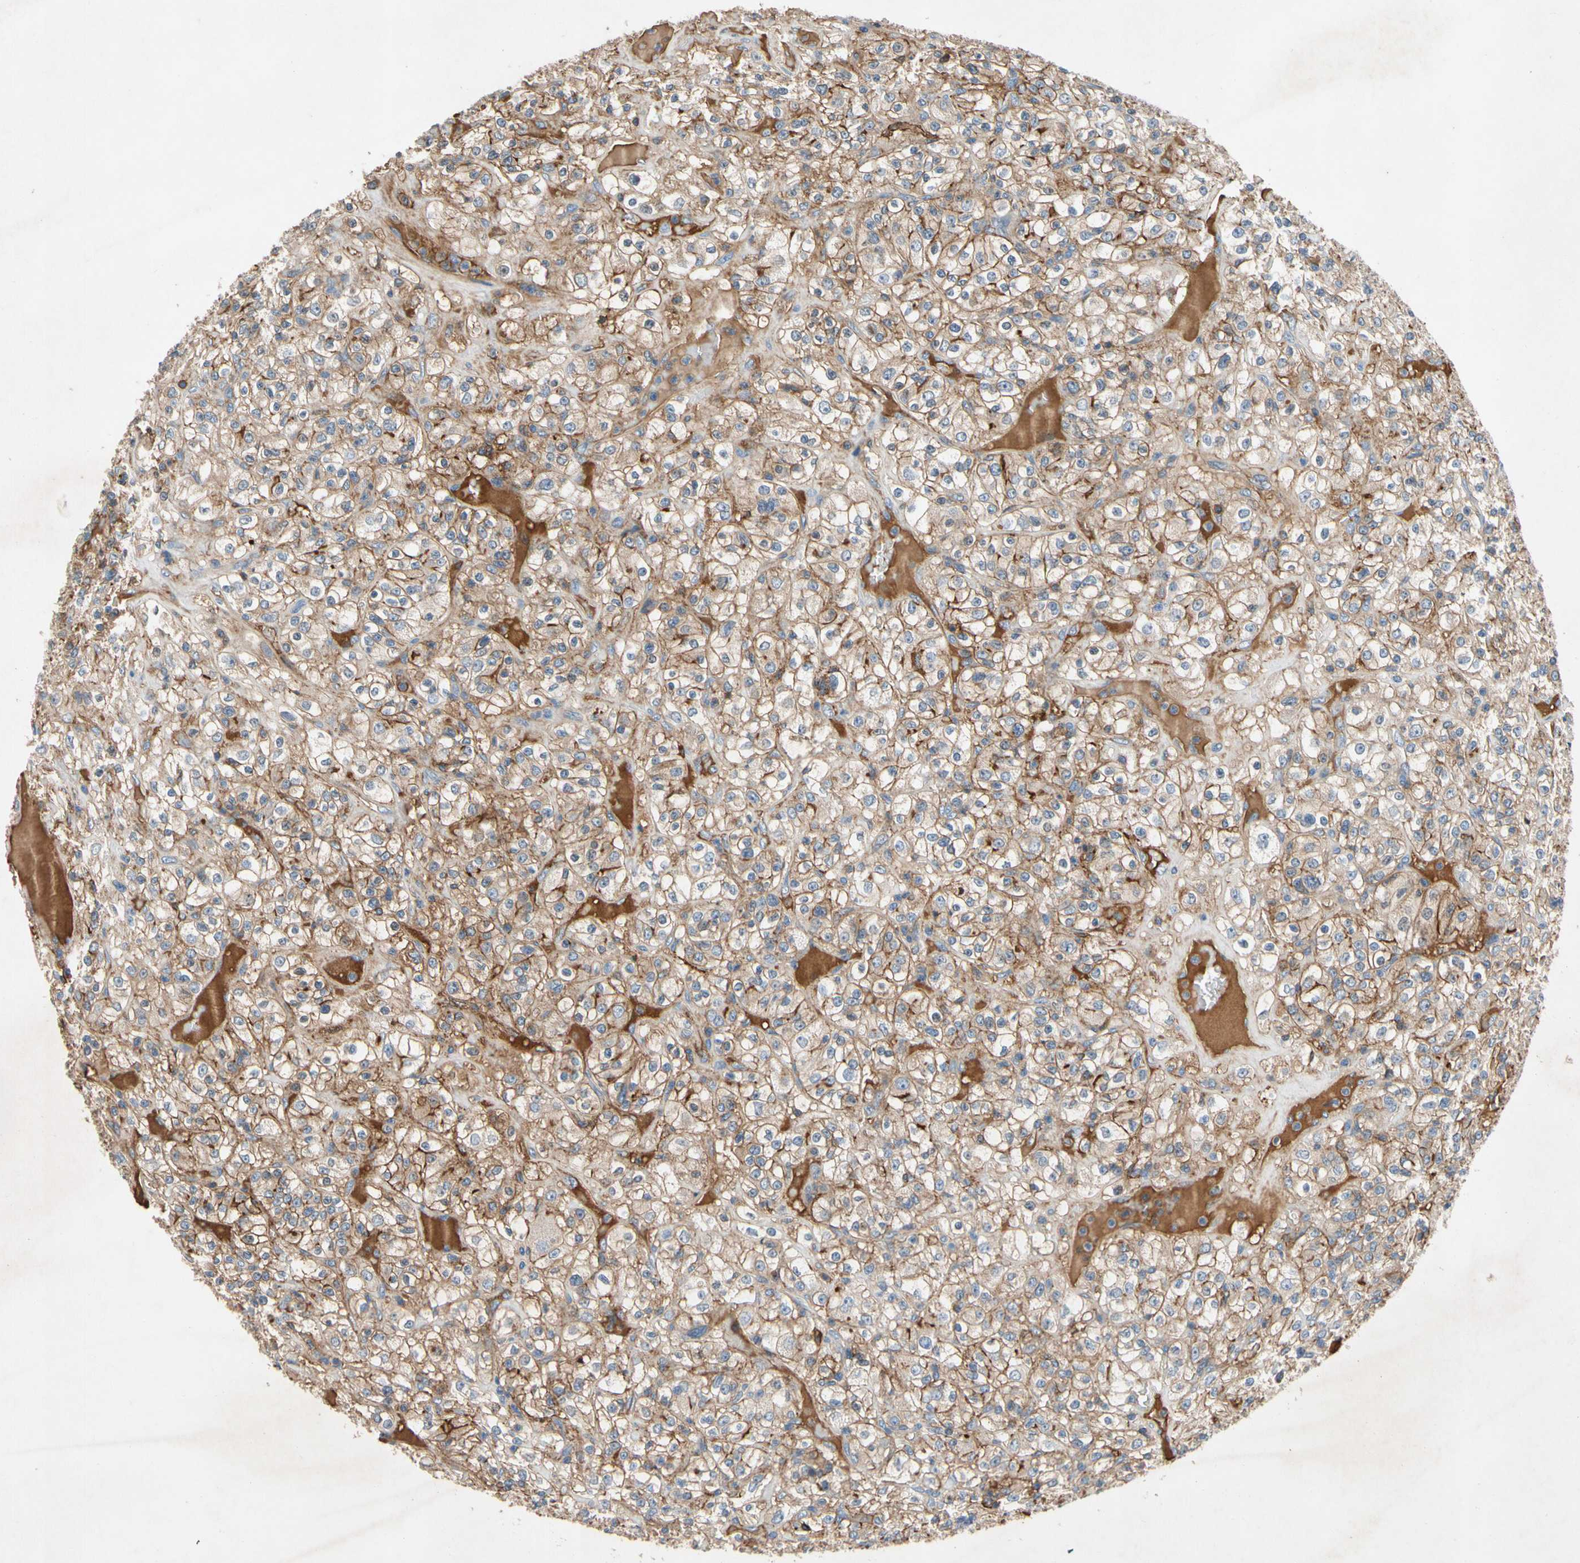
{"staining": {"intensity": "moderate", "quantity": ">75%", "location": "cytoplasmic/membranous"}, "tissue": "renal cancer", "cell_type": "Tumor cells", "image_type": "cancer", "snomed": [{"axis": "morphology", "description": "Normal tissue, NOS"}, {"axis": "morphology", "description": "Adenocarcinoma, NOS"}, {"axis": "topography", "description": "Kidney"}], "caption": "Tumor cells reveal medium levels of moderate cytoplasmic/membranous positivity in approximately >75% of cells in adenocarcinoma (renal).", "gene": "NDFIP2", "patient": {"sex": "female", "age": 72}}